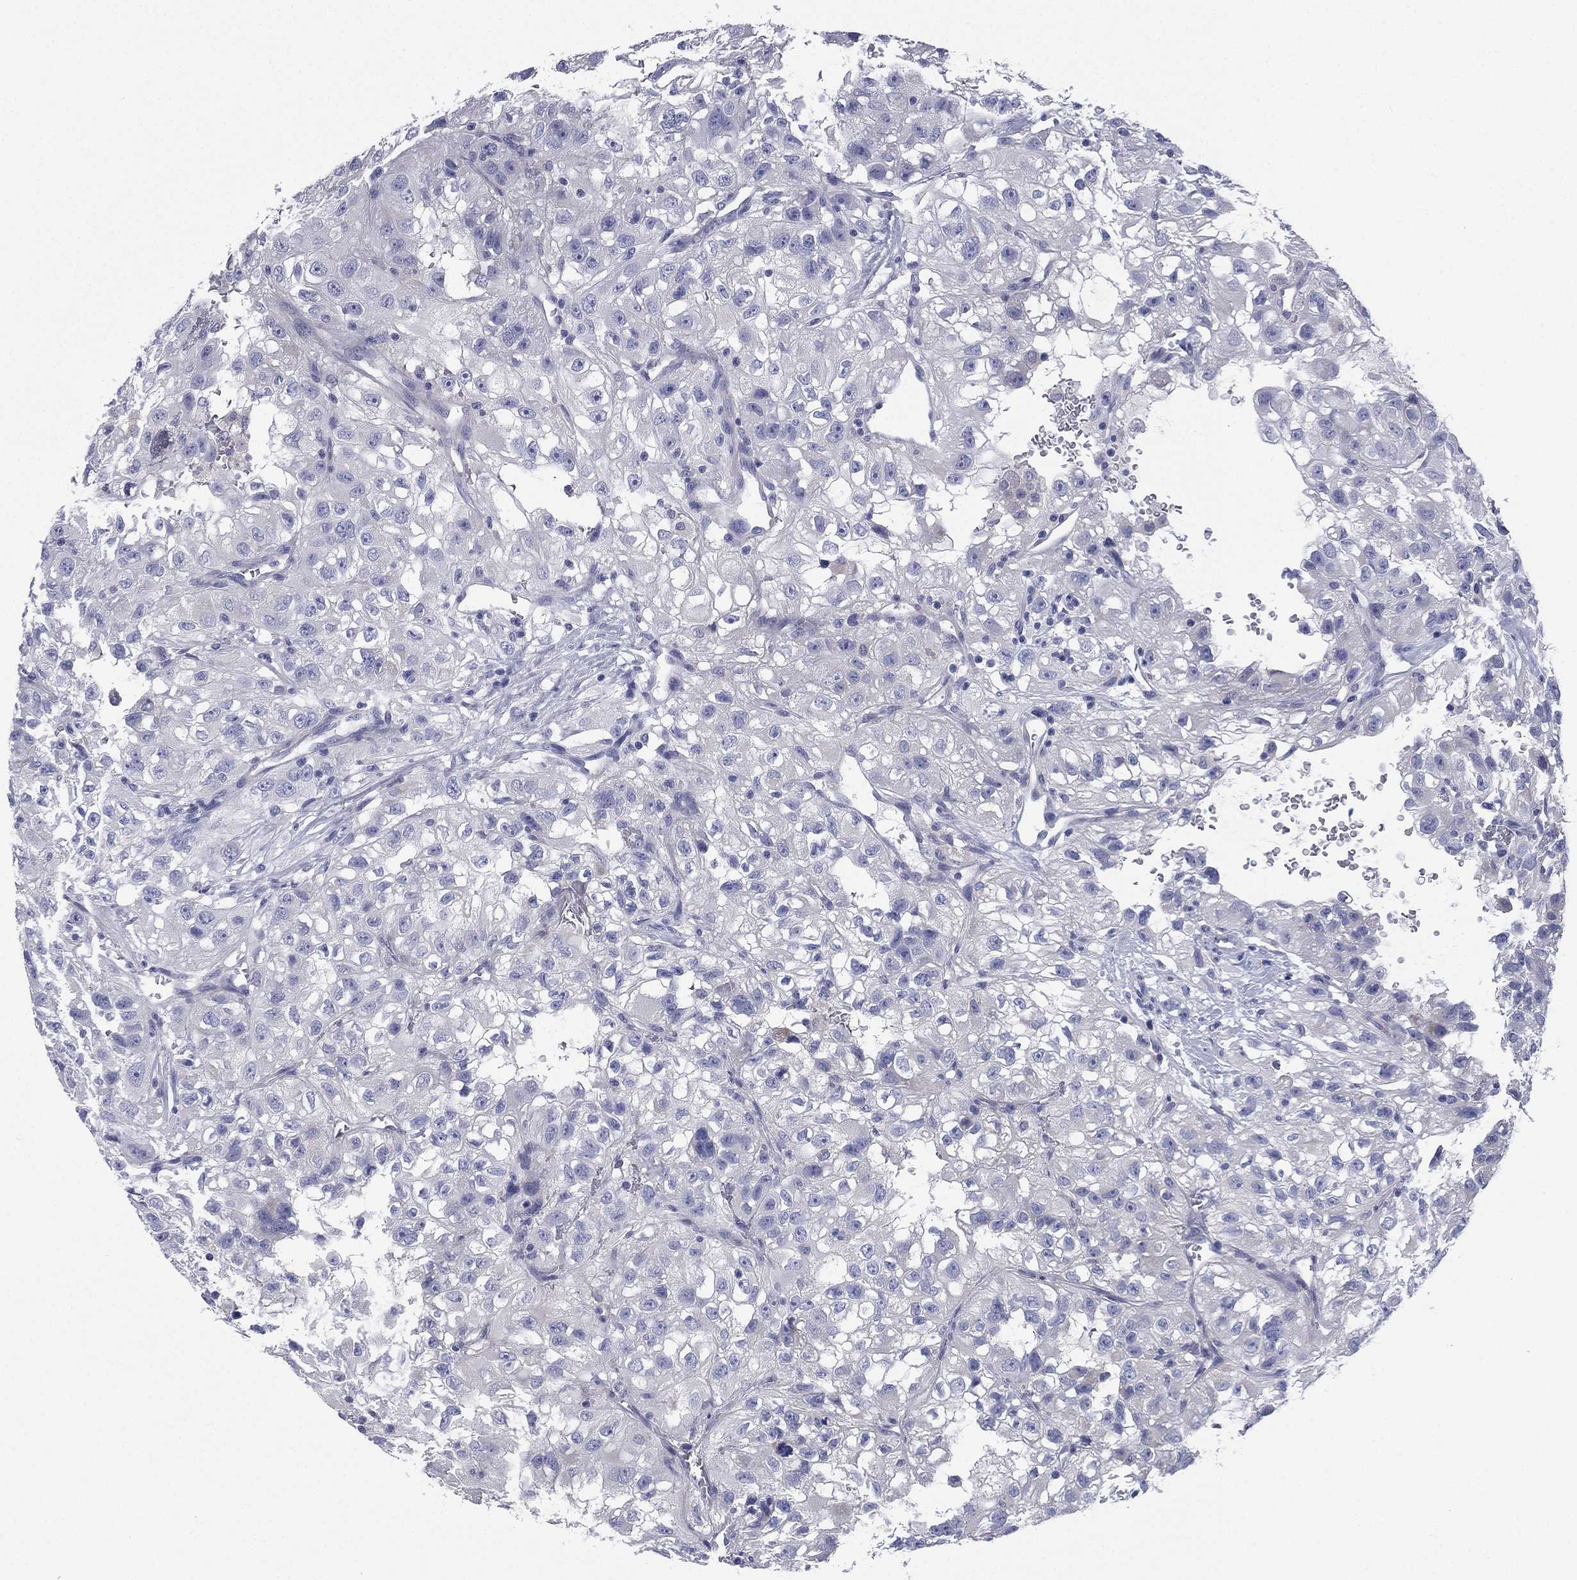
{"staining": {"intensity": "negative", "quantity": "none", "location": "none"}, "tissue": "renal cancer", "cell_type": "Tumor cells", "image_type": "cancer", "snomed": [{"axis": "morphology", "description": "Adenocarcinoma, NOS"}, {"axis": "topography", "description": "Kidney"}], "caption": "A micrograph of human renal cancer is negative for staining in tumor cells. (DAB immunohistochemistry (IHC) with hematoxylin counter stain).", "gene": "FCER2", "patient": {"sex": "male", "age": 64}}